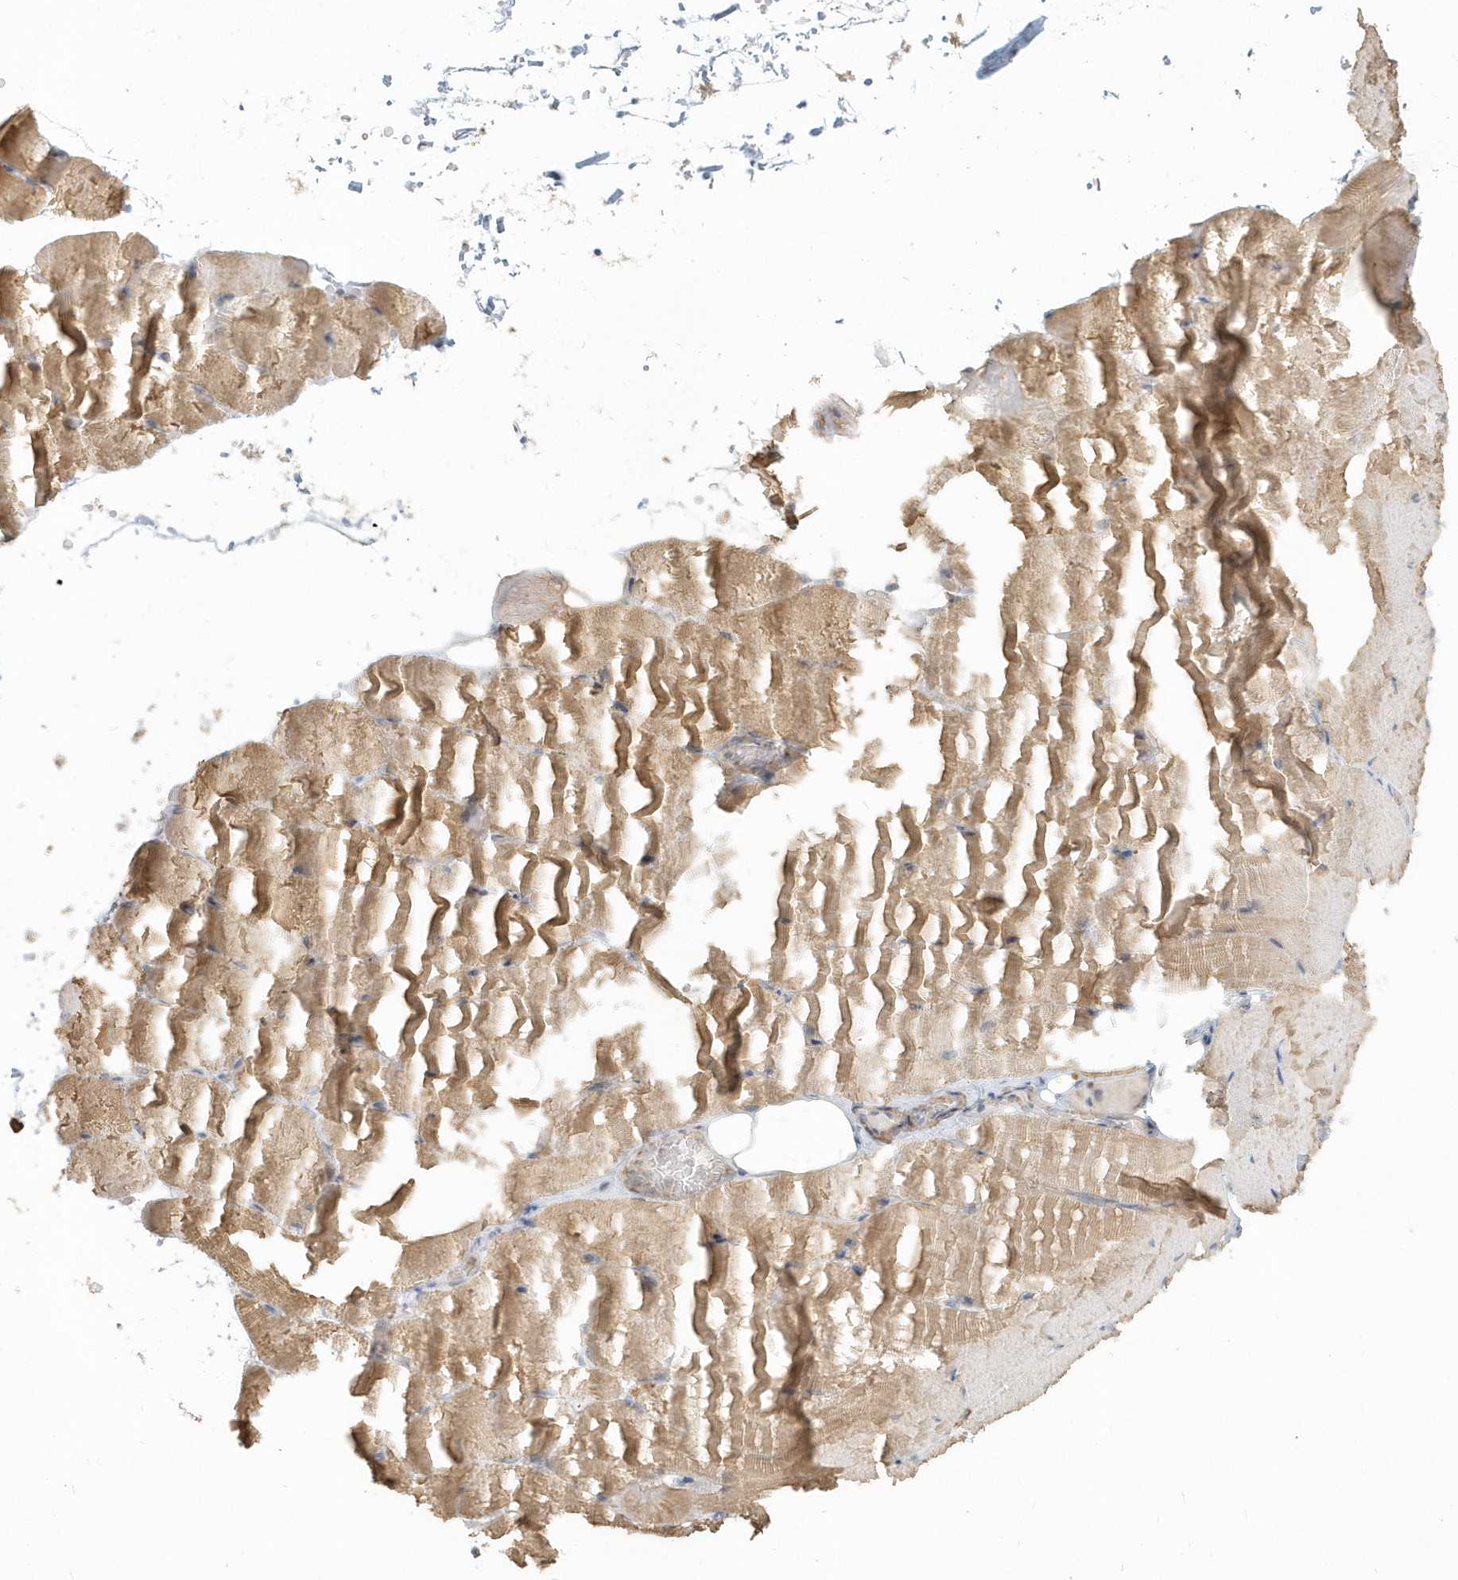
{"staining": {"intensity": "moderate", "quantity": "25%-75%", "location": "cytoplasmic/membranous"}, "tissue": "skeletal muscle", "cell_type": "Myocytes", "image_type": "normal", "snomed": [{"axis": "morphology", "description": "Normal tissue, NOS"}, {"axis": "topography", "description": "Skeletal muscle"}, {"axis": "topography", "description": "Parathyroid gland"}], "caption": "Protein expression analysis of unremarkable skeletal muscle reveals moderate cytoplasmic/membranous expression in about 25%-75% of myocytes. The staining was performed using DAB (3,3'-diaminobenzidine) to visualize the protein expression in brown, while the nuclei were stained in blue with hematoxylin (Magnification: 20x).", "gene": "NAPB", "patient": {"sex": "female", "age": 37}}